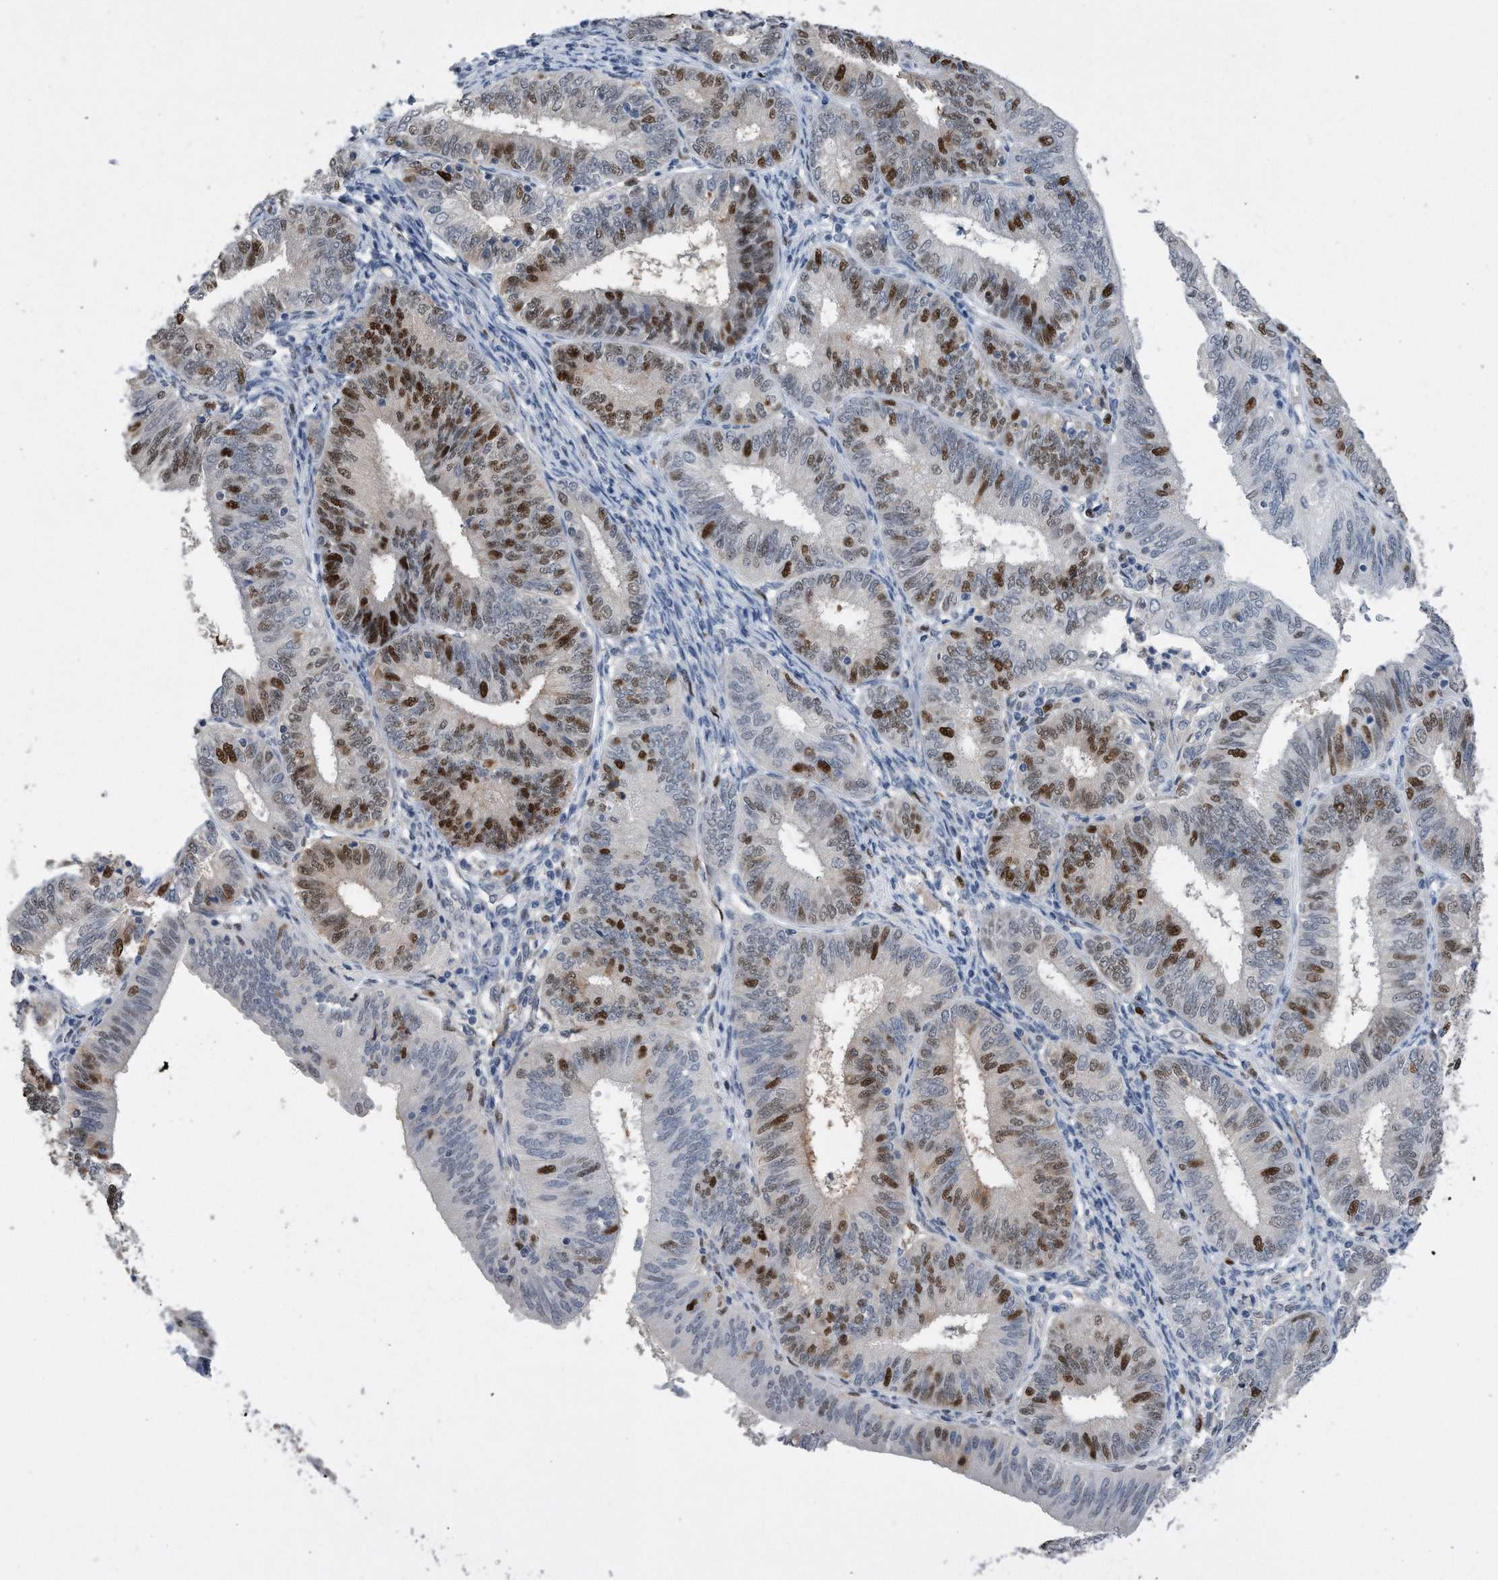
{"staining": {"intensity": "strong", "quantity": "25%-75%", "location": "nuclear"}, "tissue": "endometrial cancer", "cell_type": "Tumor cells", "image_type": "cancer", "snomed": [{"axis": "morphology", "description": "Adenocarcinoma, NOS"}, {"axis": "topography", "description": "Endometrium"}], "caption": "The immunohistochemical stain labels strong nuclear staining in tumor cells of endometrial cancer (adenocarcinoma) tissue.", "gene": "PCNA", "patient": {"sex": "female", "age": 51}}